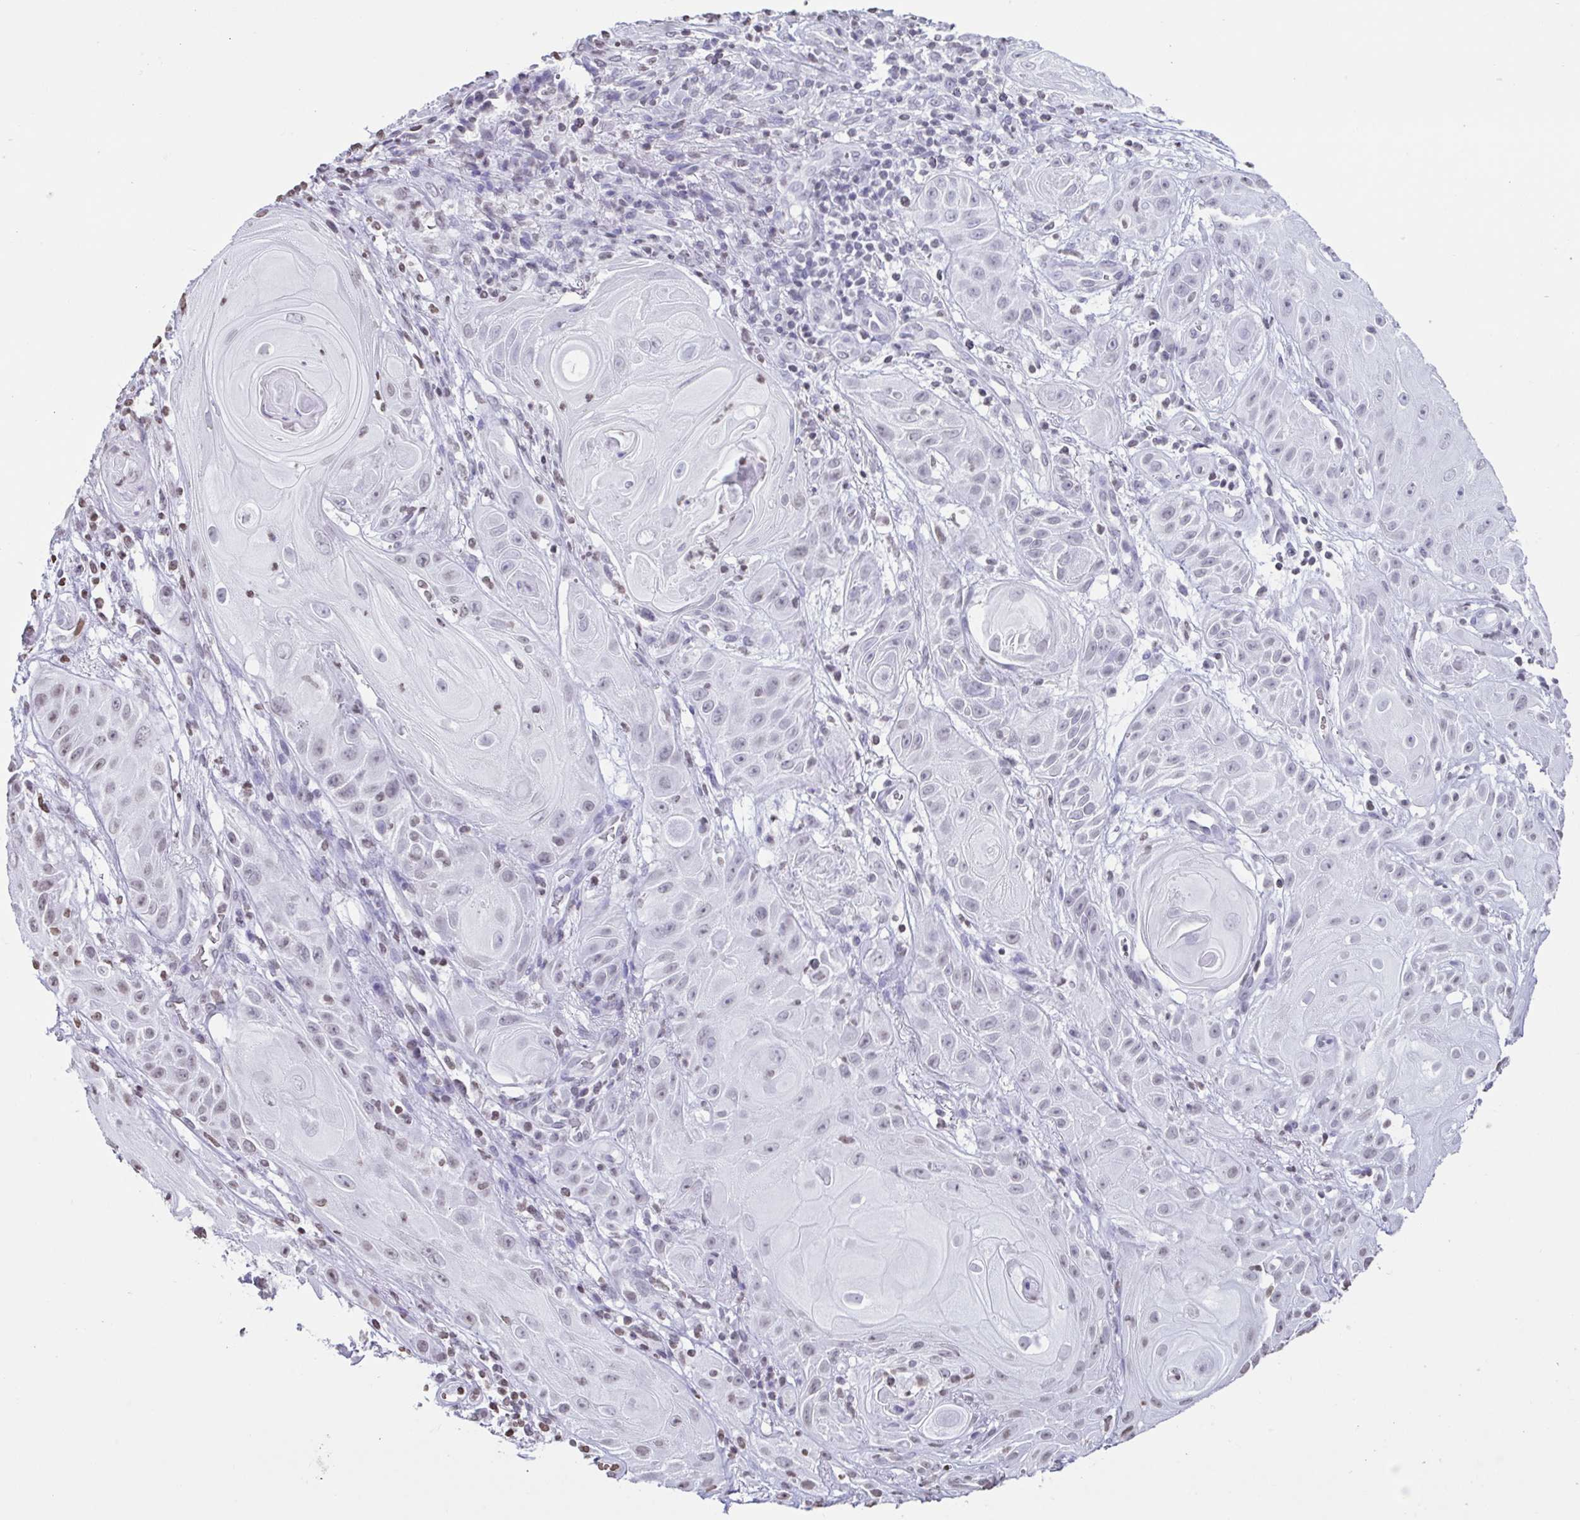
{"staining": {"intensity": "weak", "quantity": "<25%", "location": "nuclear"}, "tissue": "skin cancer", "cell_type": "Tumor cells", "image_type": "cancer", "snomed": [{"axis": "morphology", "description": "Squamous cell carcinoma, NOS"}, {"axis": "topography", "description": "Skin"}], "caption": "An immunohistochemistry image of squamous cell carcinoma (skin) is shown. There is no staining in tumor cells of squamous cell carcinoma (skin).", "gene": "VCY1B", "patient": {"sex": "male", "age": 62}}